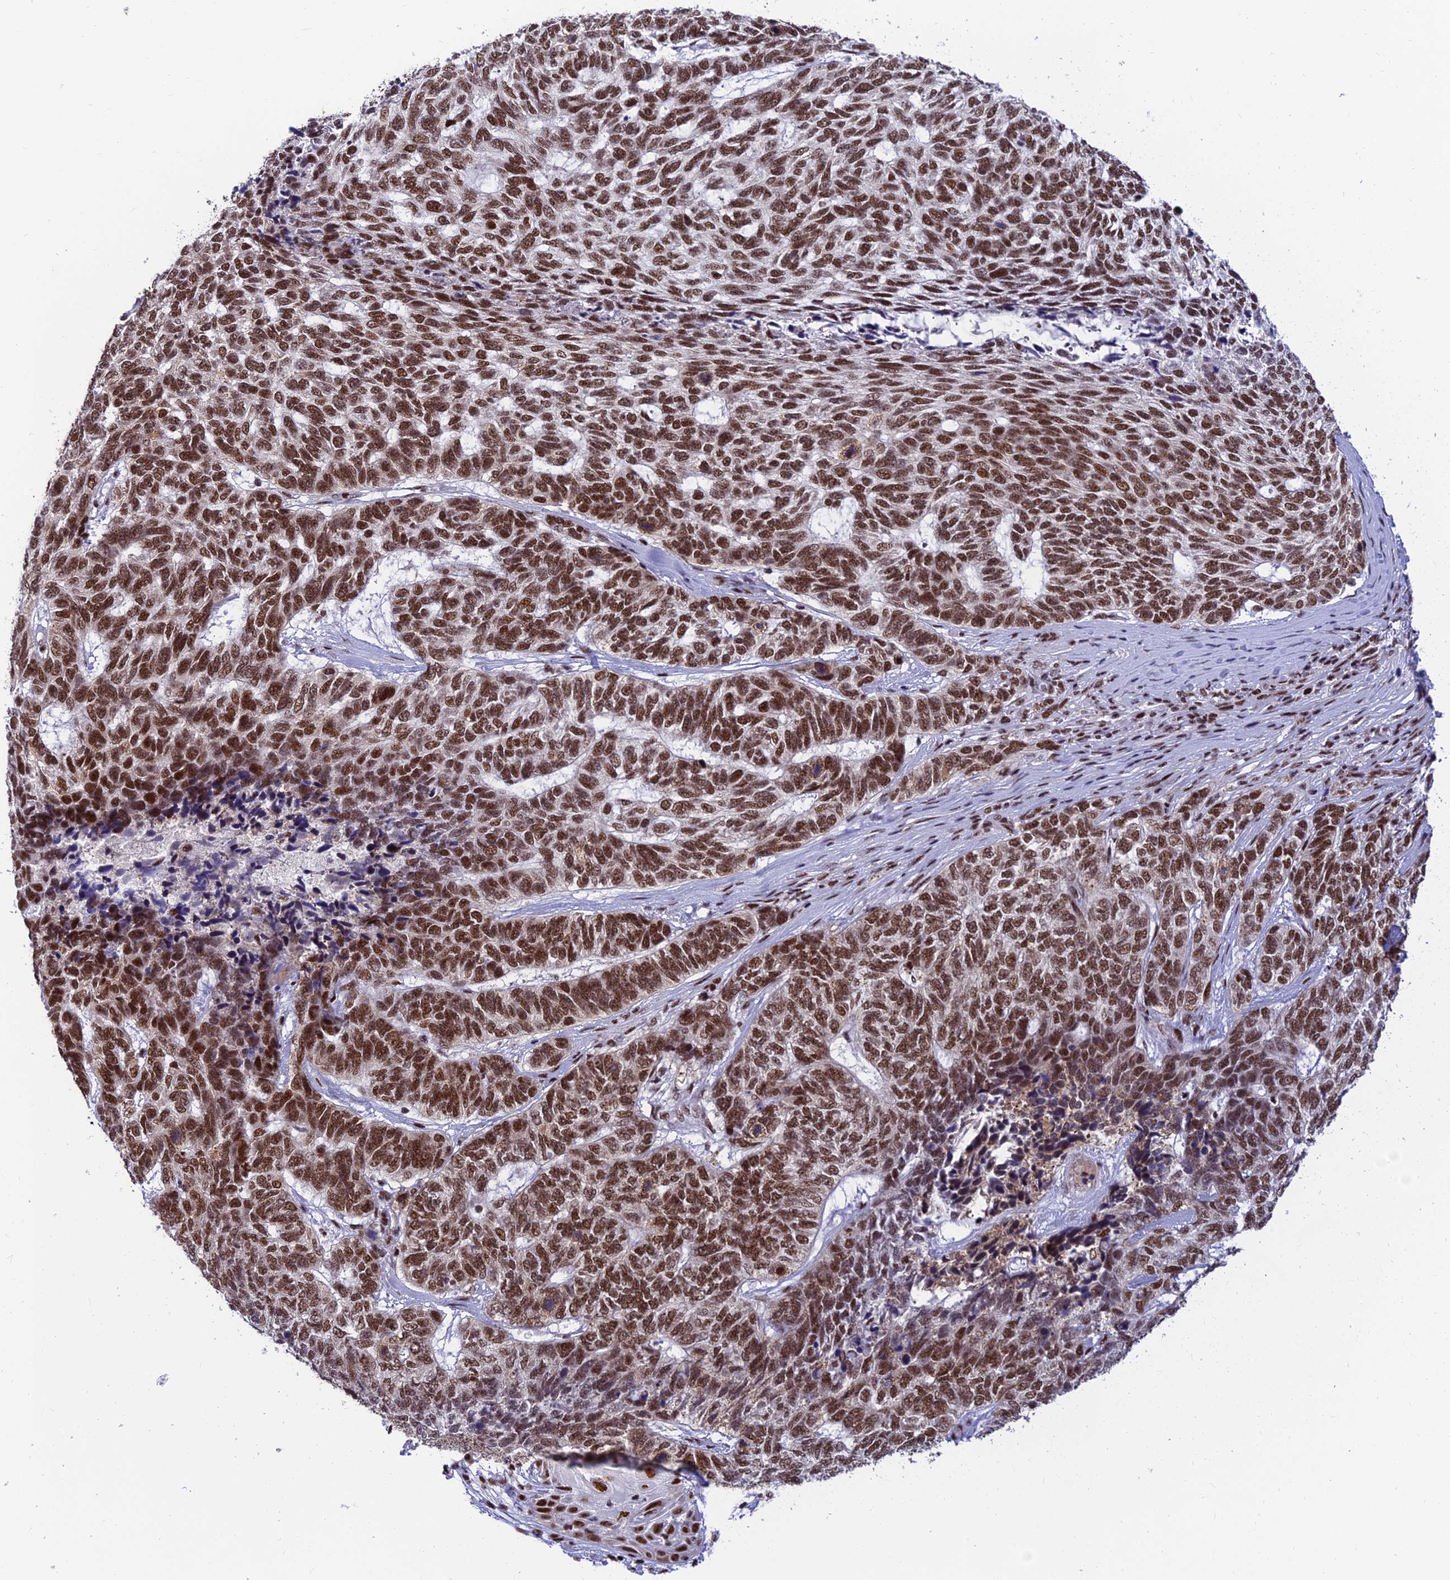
{"staining": {"intensity": "strong", "quantity": ">75%", "location": "nuclear"}, "tissue": "skin cancer", "cell_type": "Tumor cells", "image_type": "cancer", "snomed": [{"axis": "morphology", "description": "Basal cell carcinoma"}, {"axis": "topography", "description": "Skin"}], "caption": "Immunohistochemistry staining of basal cell carcinoma (skin), which exhibits high levels of strong nuclear expression in about >75% of tumor cells indicating strong nuclear protein staining. The staining was performed using DAB (brown) for protein detection and nuclei were counterstained in hematoxylin (blue).", "gene": "USP22", "patient": {"sex": "female", "age": 65}}